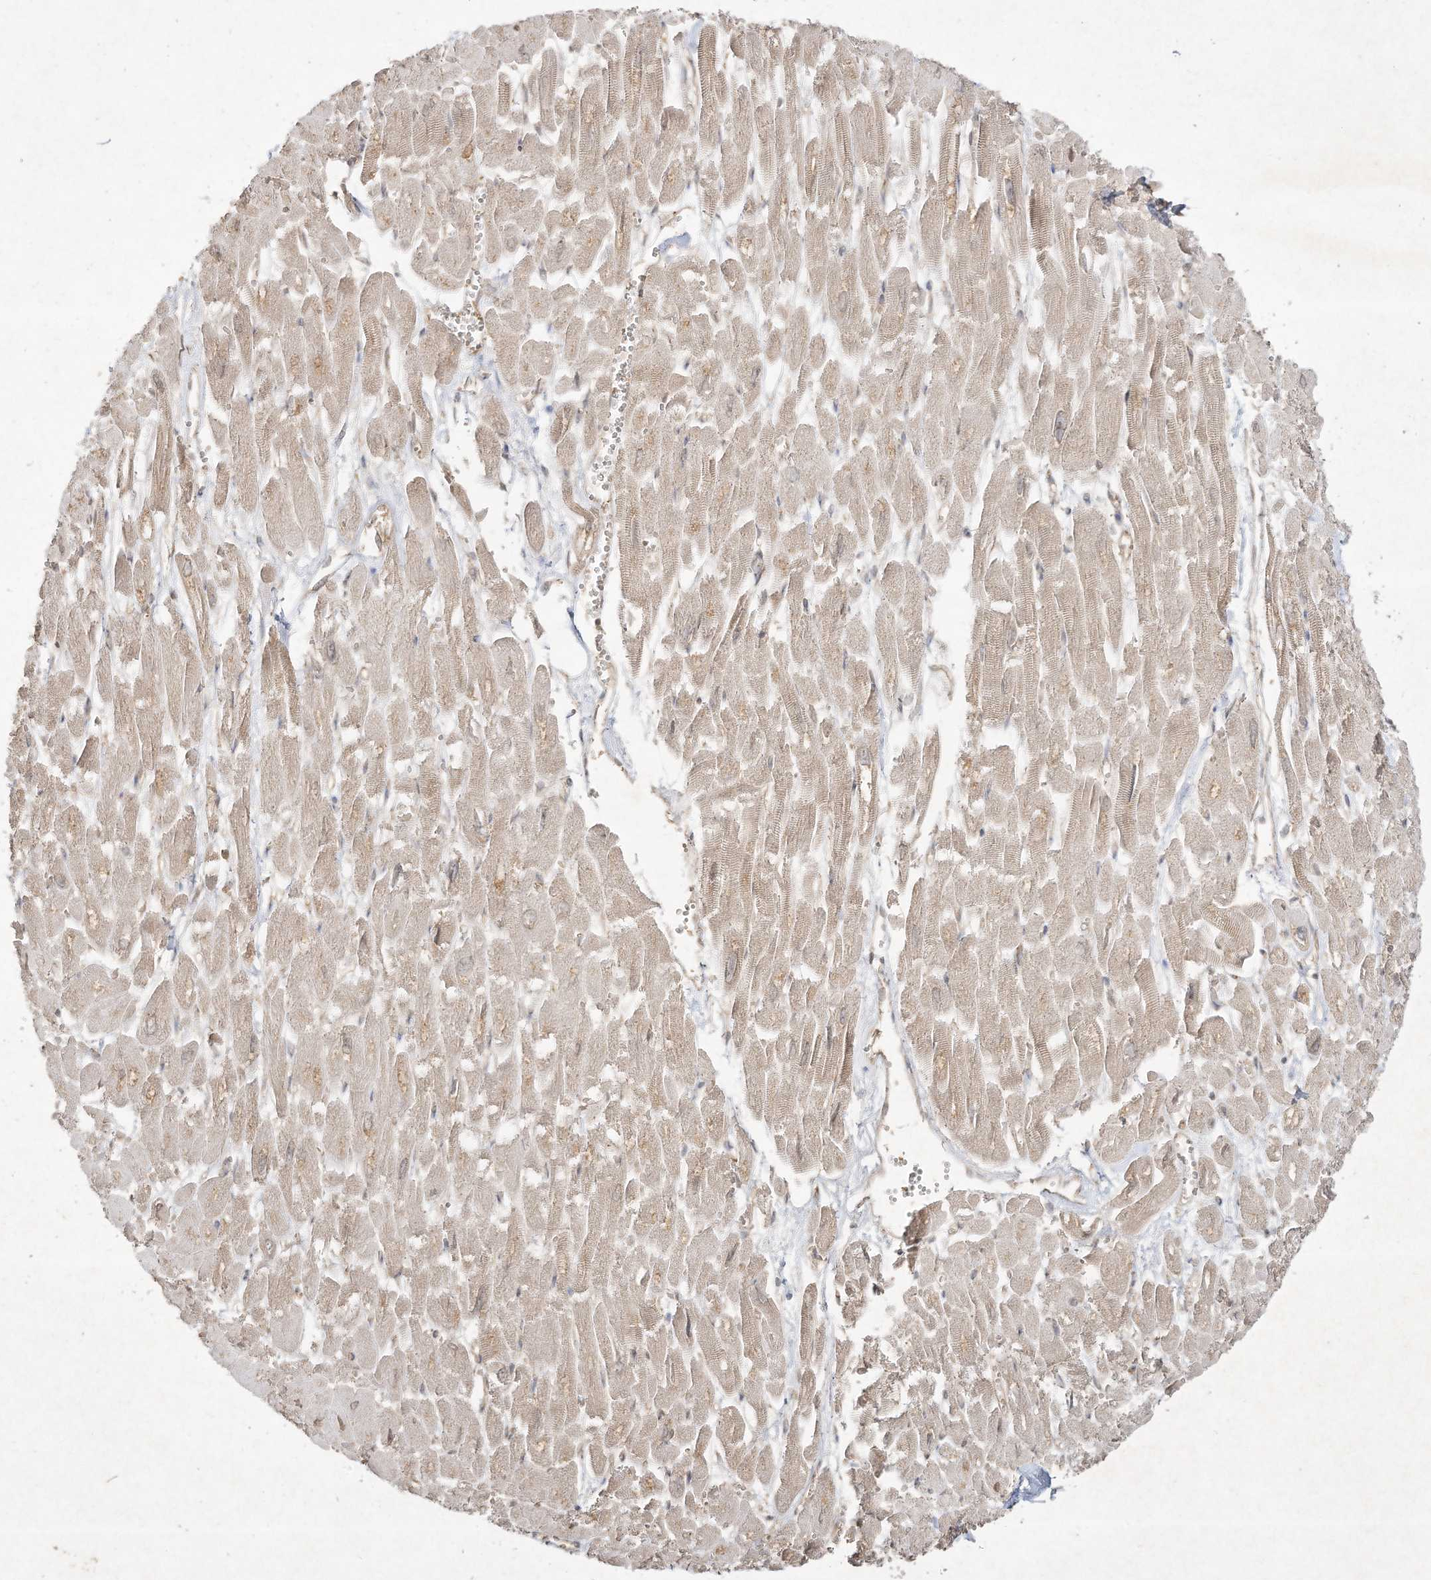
{"staining": {"intensity": "moderate", "quantity": "25%-75%", "location": "cytoplasmic/membranous"}, "tissue": "heart muscle", "cell_type": "Cardiomyocytes", "image_type": "normal", "snomed": [{"axis": "morphology", "description": "Normal tissue, NOS"}, {"axis": "topography", "description": "Heart"}], "caption": "Immunohistochemistry (IHC) image of benign heart muscle stained for a protein (brown), which reveals medium levels of moderate cytoplasmic/membranous expression in approximately 25%-75% of cardiomyocytes.", "gene": "DYNC1I2", "patient": {"sex": "male", "age": 54}}